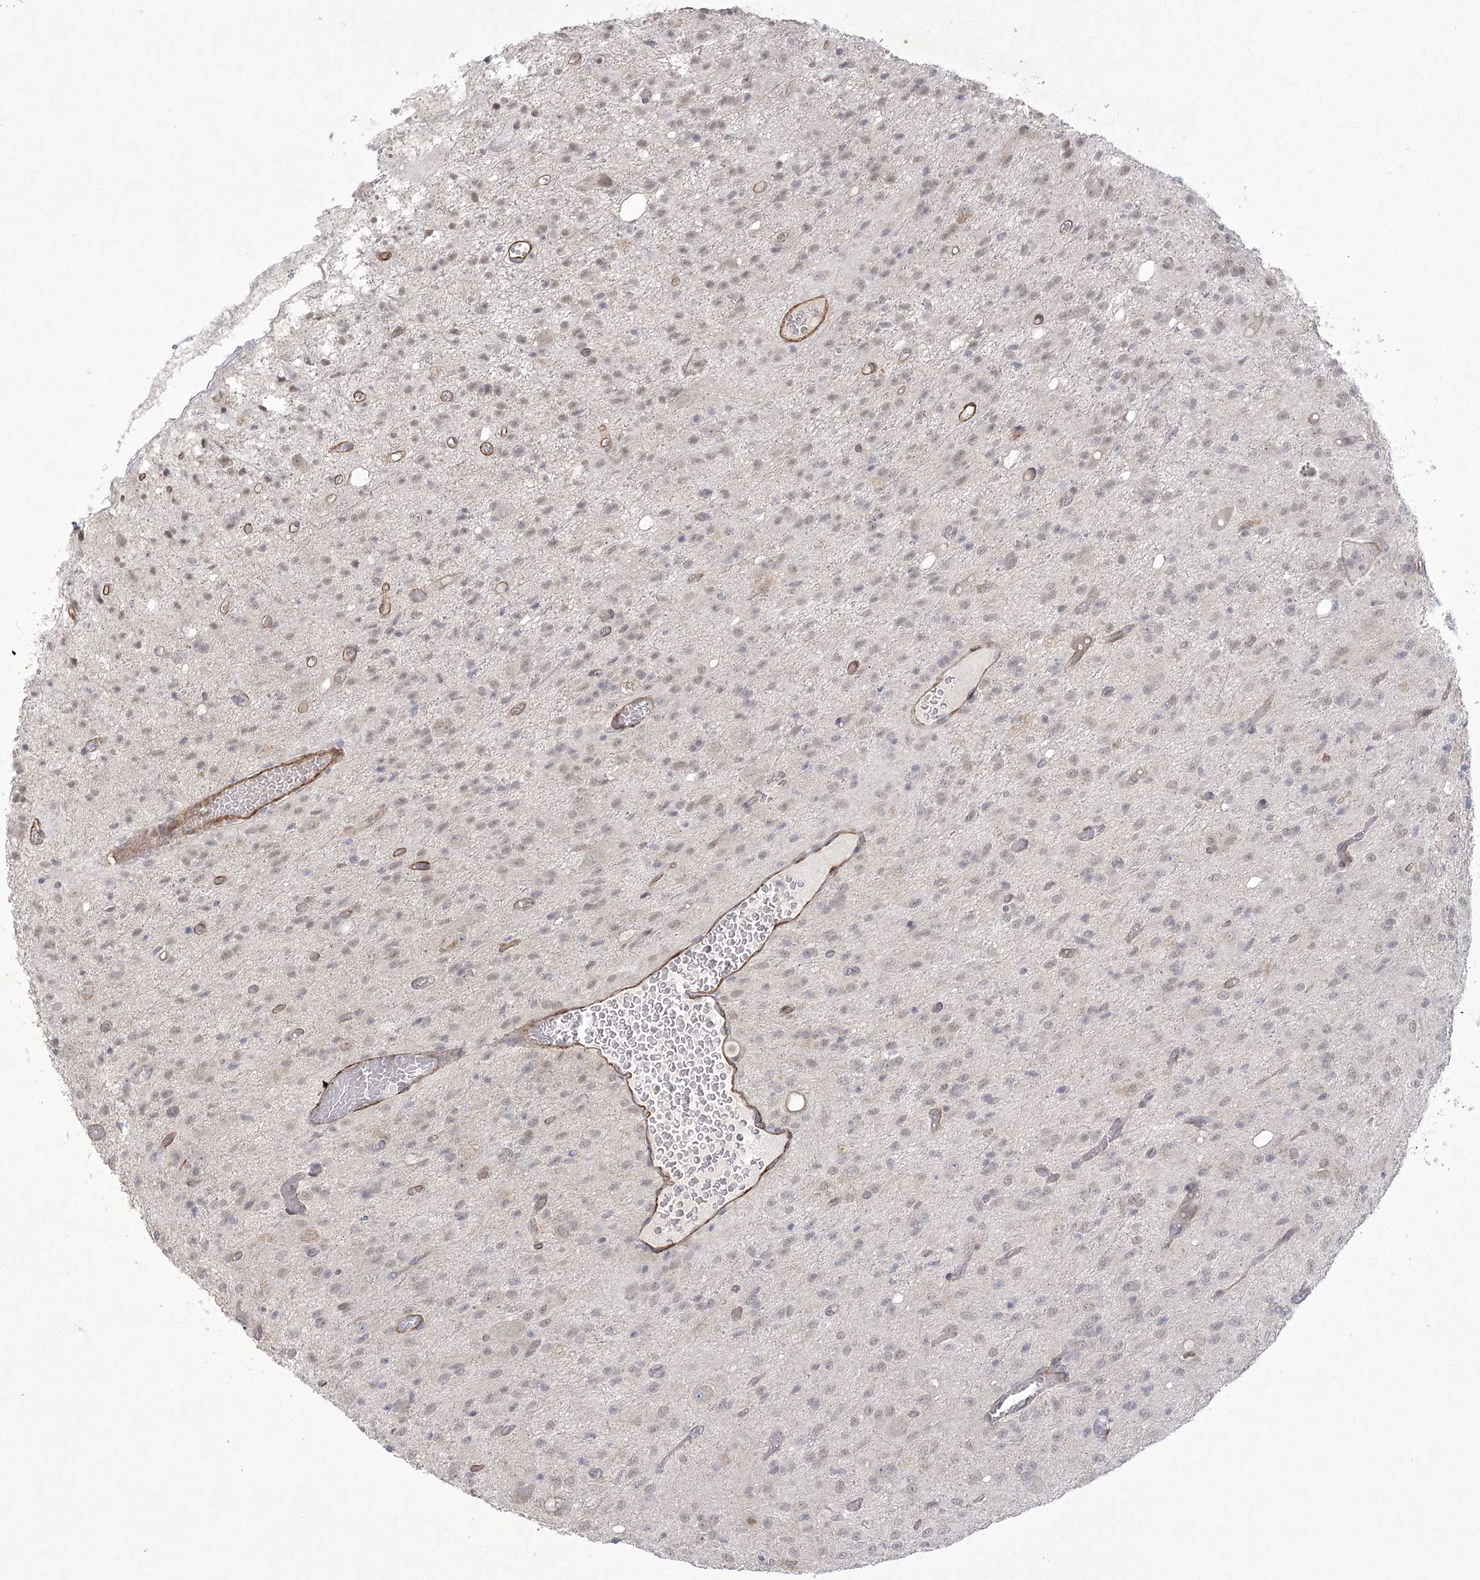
{"staining": {"intensity": "weak", "quantity": "25%-75%", "location": "nuclear"}, "tissue": "glioma", "cell_type": "Tumor cells", "image_type": "cancer", "snomed": [{"axis": "morphology", "description": "Glioma, malignant, High grade"}, {"axis": "topography", "description": "Brain"}], "caption": "Malignant high-grade glioma was stained to show a protein in brown. There is low levels of weak nuclear staining in approximately 25%-75% of tumor cells. The staining is performed using DAB (3,3'-diaminobenzidine) brown chromogen to label protein expression. The nuclei are counter-stained blue using hematoxylin.", "gene": "AMTN", "patient": {"sex": "female", "age": 59}}